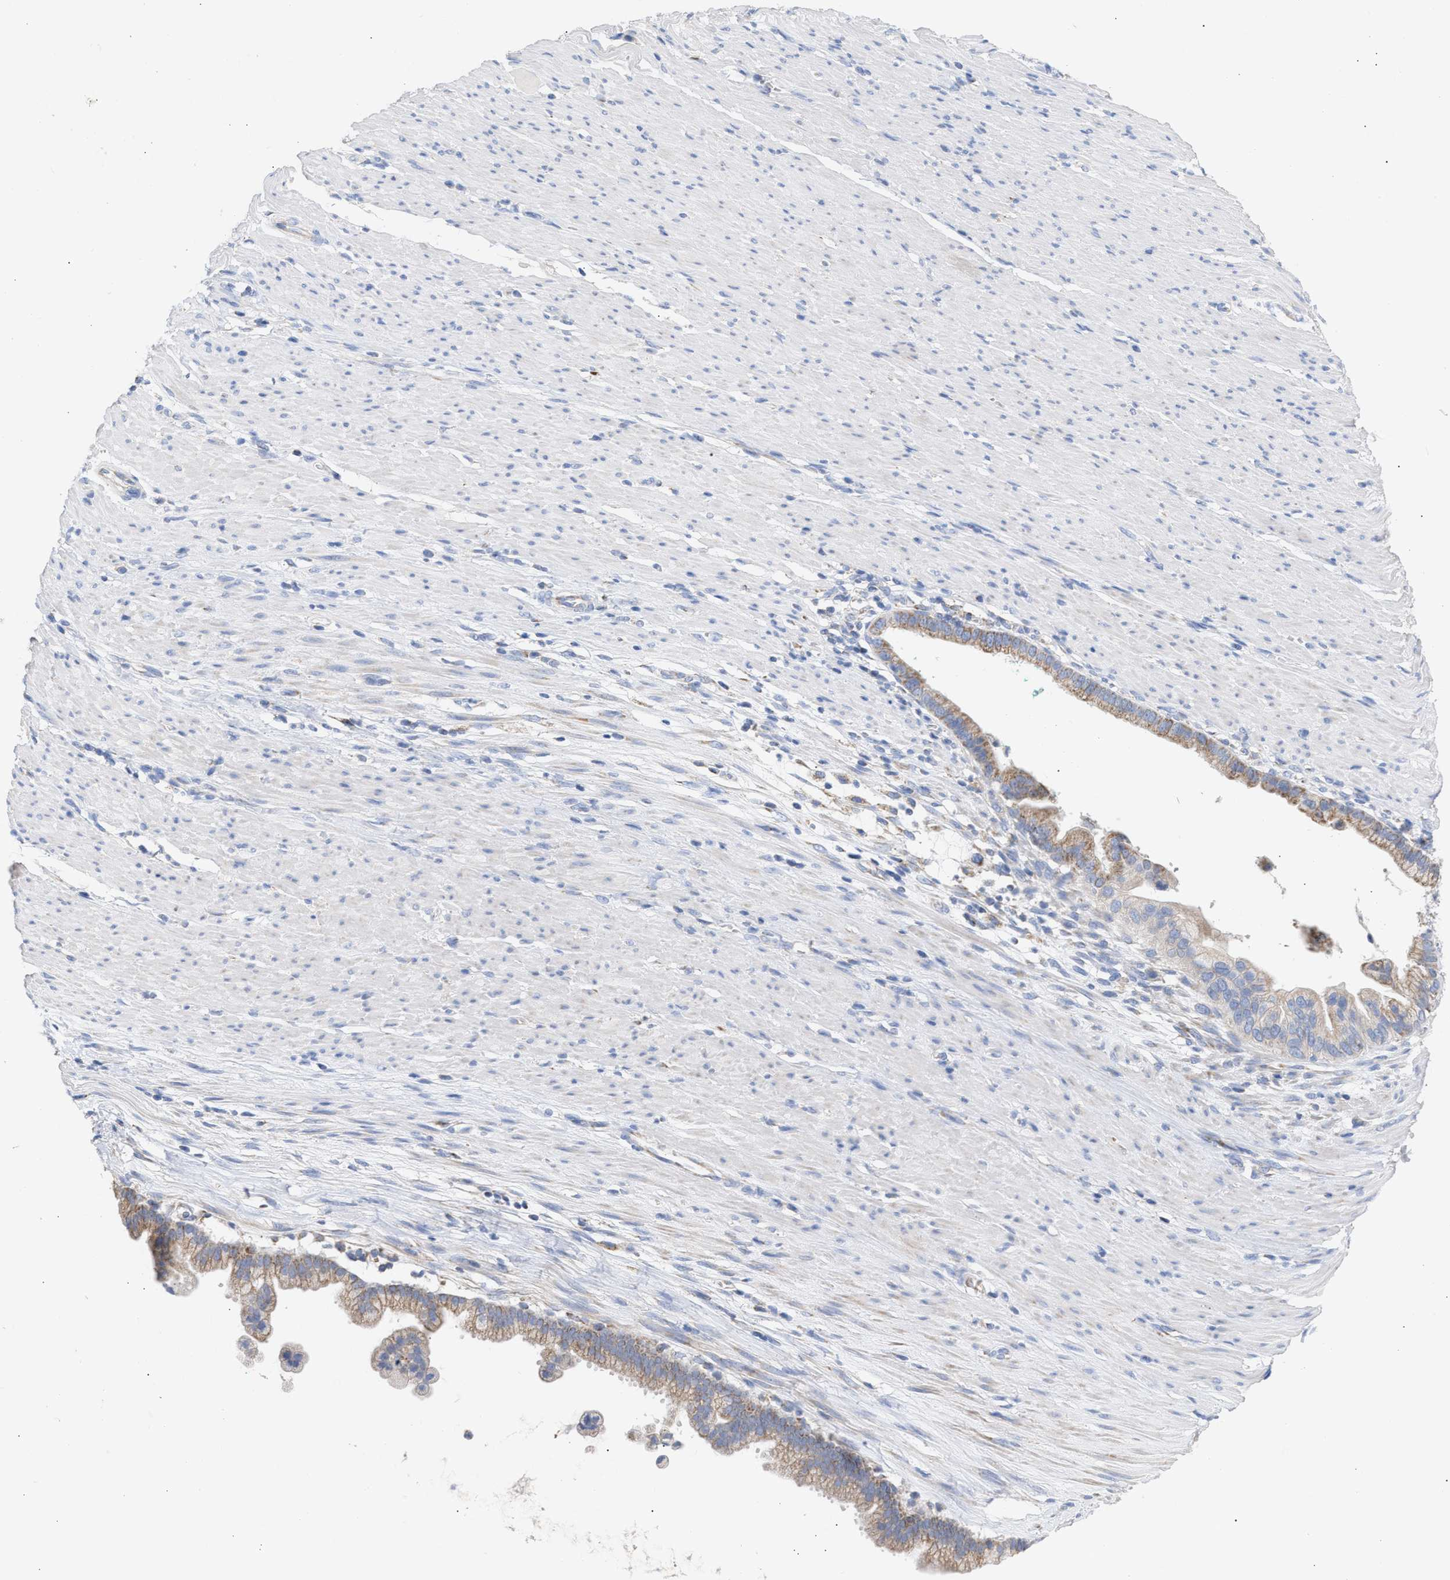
{"staining": {"intensity": "moderate", "quantity": ">75%", "location": "cytoplasmic/membranous"}, "tissue": "pancreatic cancer", "cell_type": "Tumor cells", "image_type": "cancer", "snomed": [{"axis": "morphology", "description": "Adenocarcinoma, NOS"}, {"axis": "topography", "description": "Pancreas"}], "caption": "Protein analysis of pancreatic cancer (adenocarcinoma) tissue displays moderate cytoplasmic/membranous expression in approximately >75% of tumor cells. (brown staining indicates protein expression, while blue staining denotes nuclei).", "gene": "ACOT13", "patient": {"sex": "male", "age": 69}}